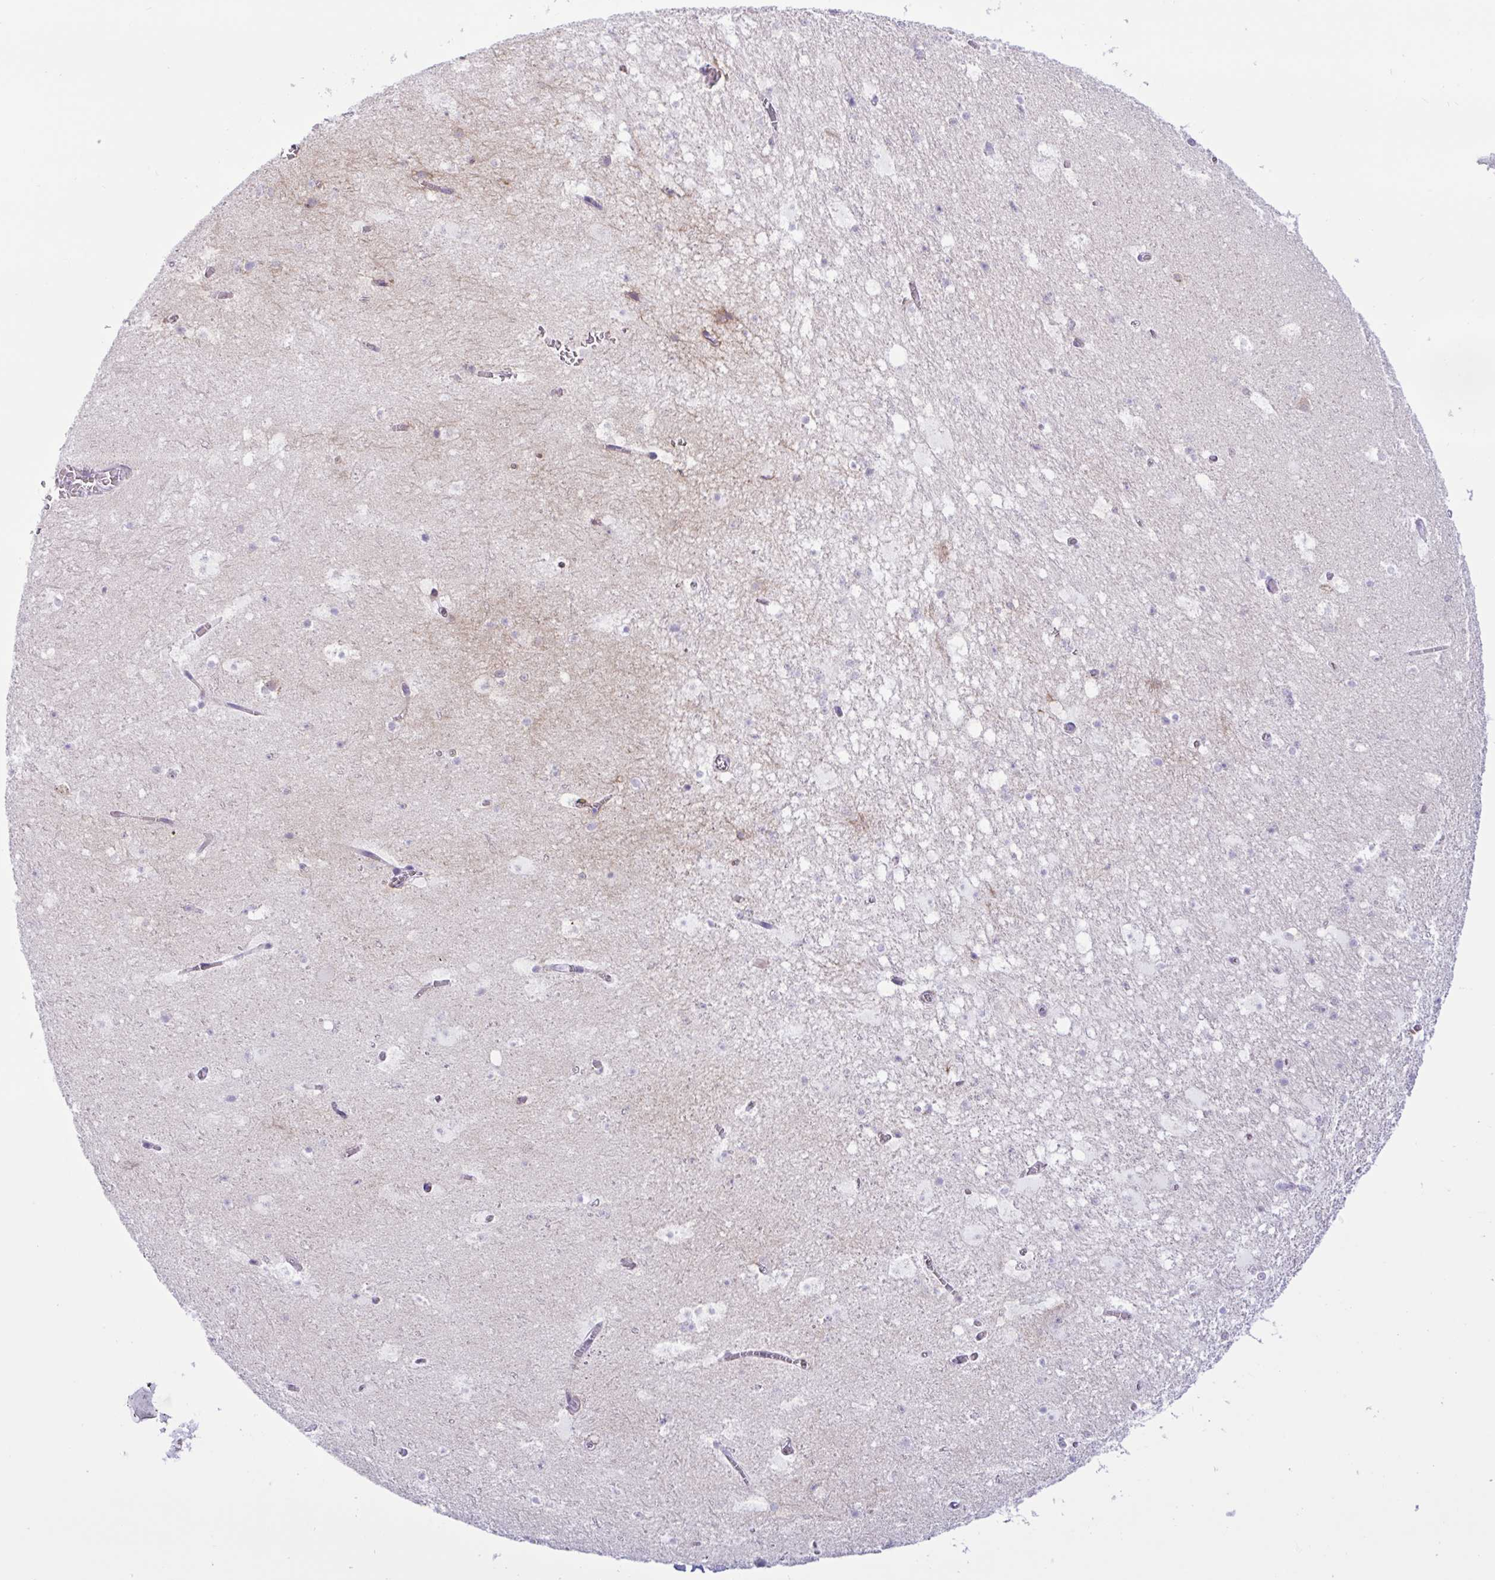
{"staining": {"intensity": "negative", "quantity": "none", "location": "none"}, "tissue": "hippocampus", "cell_type": "Glial cells", "image_type": "normal", "snomed": [{"axis": "morphology", "description": "Normal tissue, NOS"}, {"axis": "topography", "description": "Hippocampus"}], "caption": "An immunohistochemistry image of normal hippocampus is shown. There is no staining in glial cells of hippocampus. (Immunohistochemistry, brightfield microscopy, high magnification).", "gene": "SREBF1", "patient": {"sex": "female", "age": 42}}